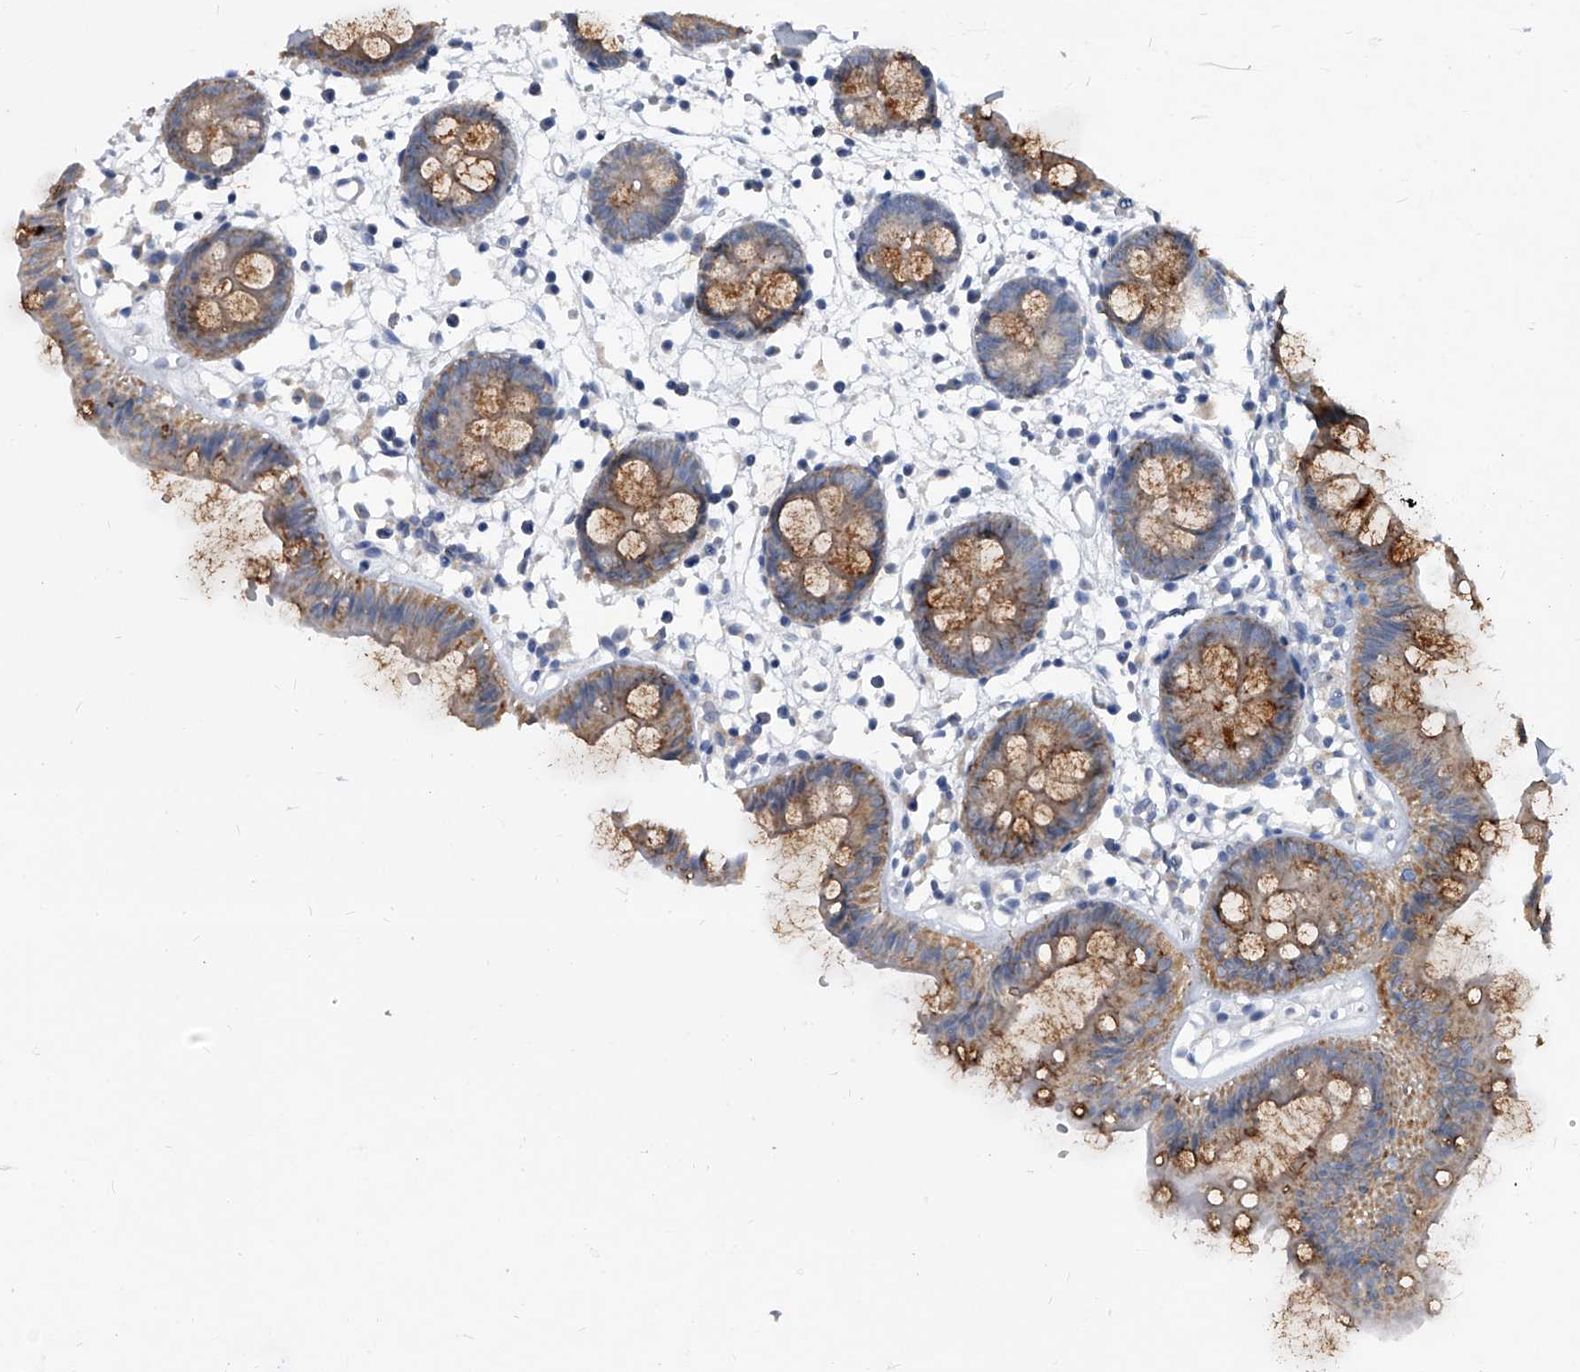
{"staining": {"intensity": "negative", "quantity": "none", "location": "none"}, "tissue": "colon", "cell_type": "Endothelial cells", "image_type": "normal", "snomed": [{"axis": "morphology", "description": "Normal tissue, NOS"}, {"axis": "topography", "description": "Colon"}], "caption": "Immunohistochemistry (IHC) image of normal colon stained for a protein (brown), which displays no positivity in endothelial cells.", "gene": "BCAS1", "patient": {"sex": "male", "age": 56}}